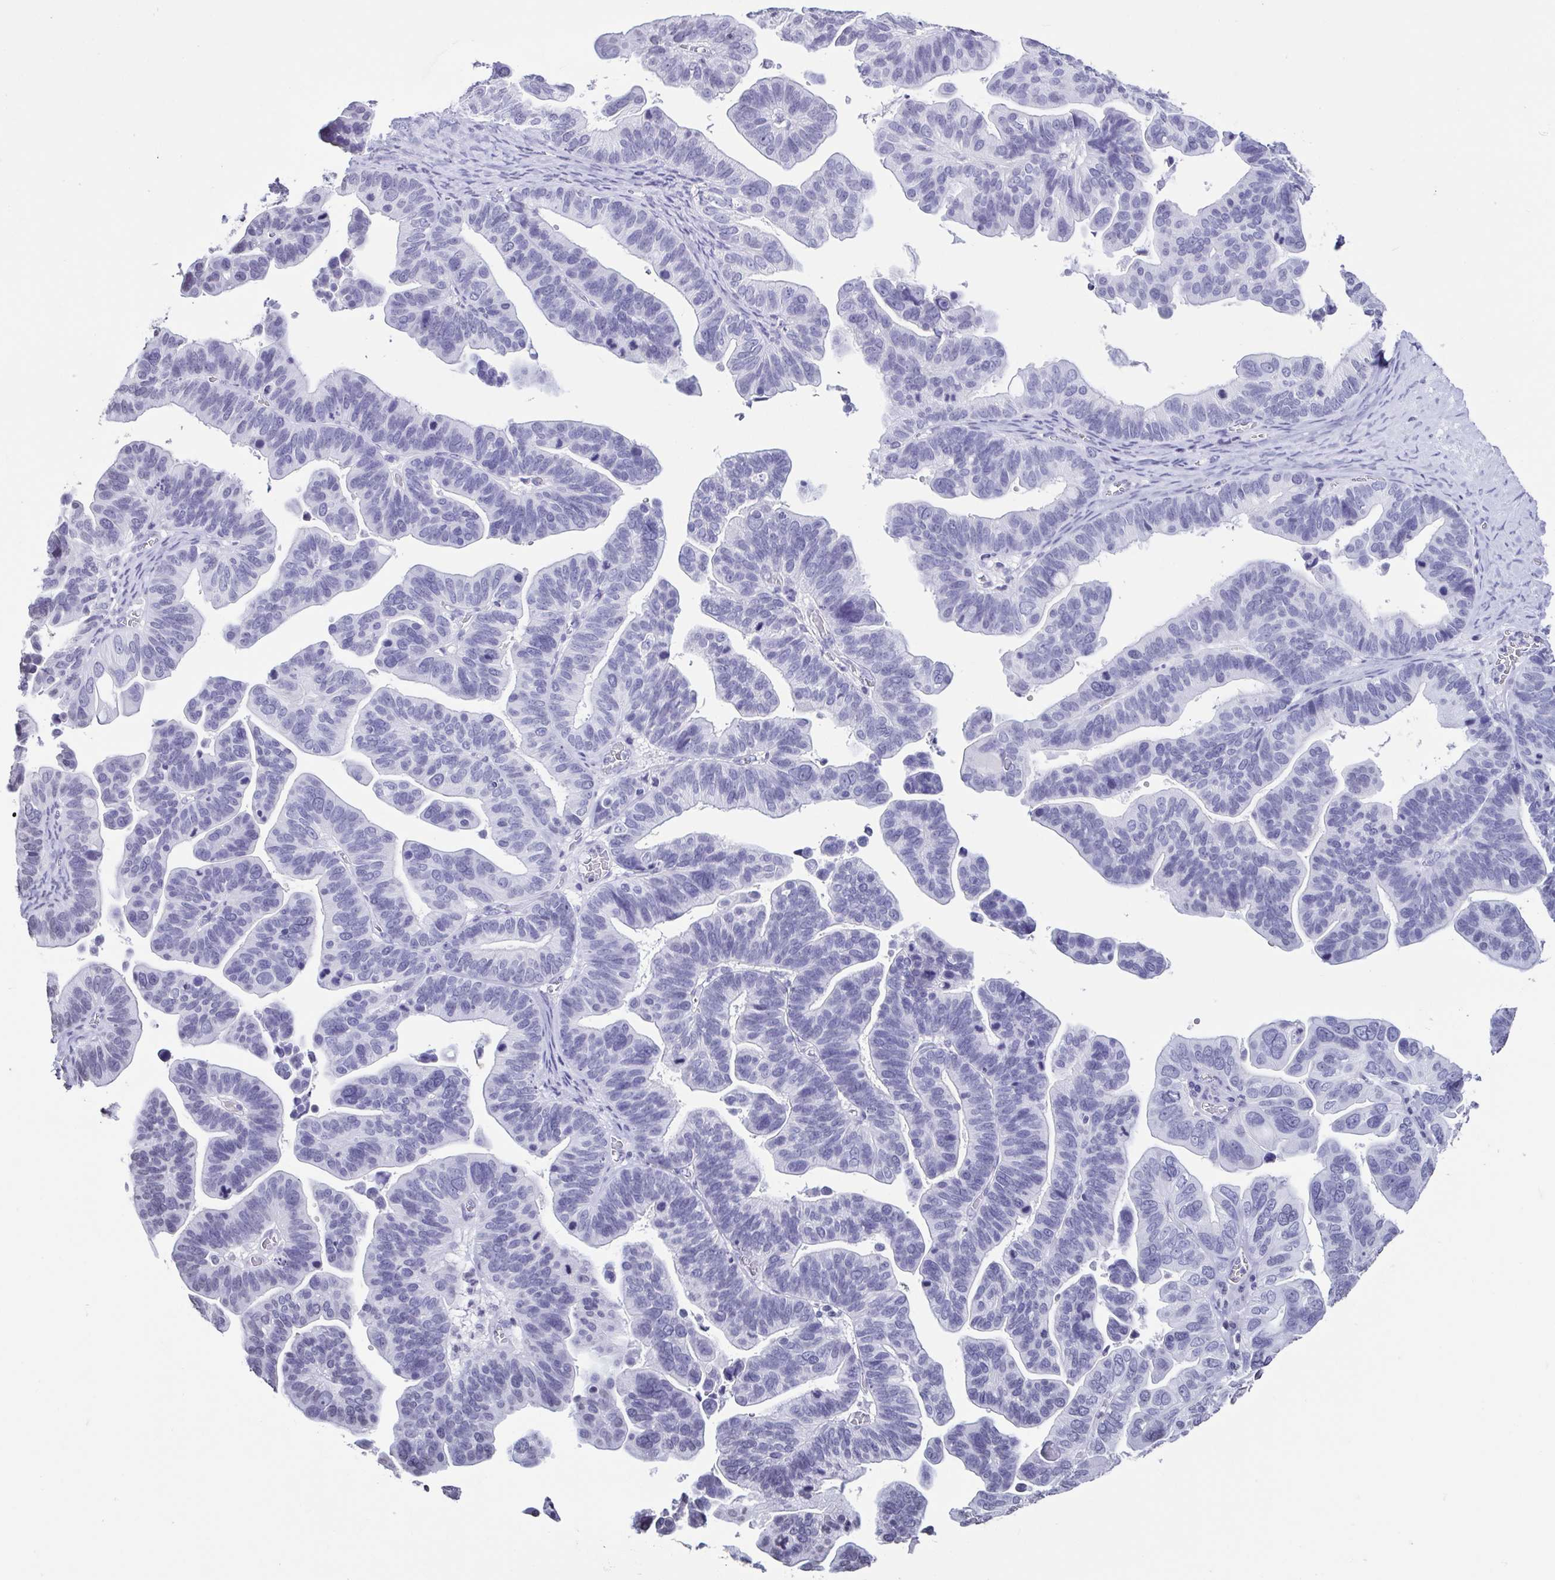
{"staining": {"intensity": "negative", "quantity": "none", "location": "none"}, "tissue": "ovarian cancer", "cell_type": "Tumor cells", "image_type": "cancer", "snomed": [{"axis": "morphology", "description": "Cystadenocarcinoma, serous, NOS"}, {"axis": "topography", "description": "Ovary"}], "caption": "Immunohistochemistry (IHC) of ovarian cancer displays no expression in tumor cells.", "gene": "VCY1B", "patient": {"sex": "female", "age": 56}}